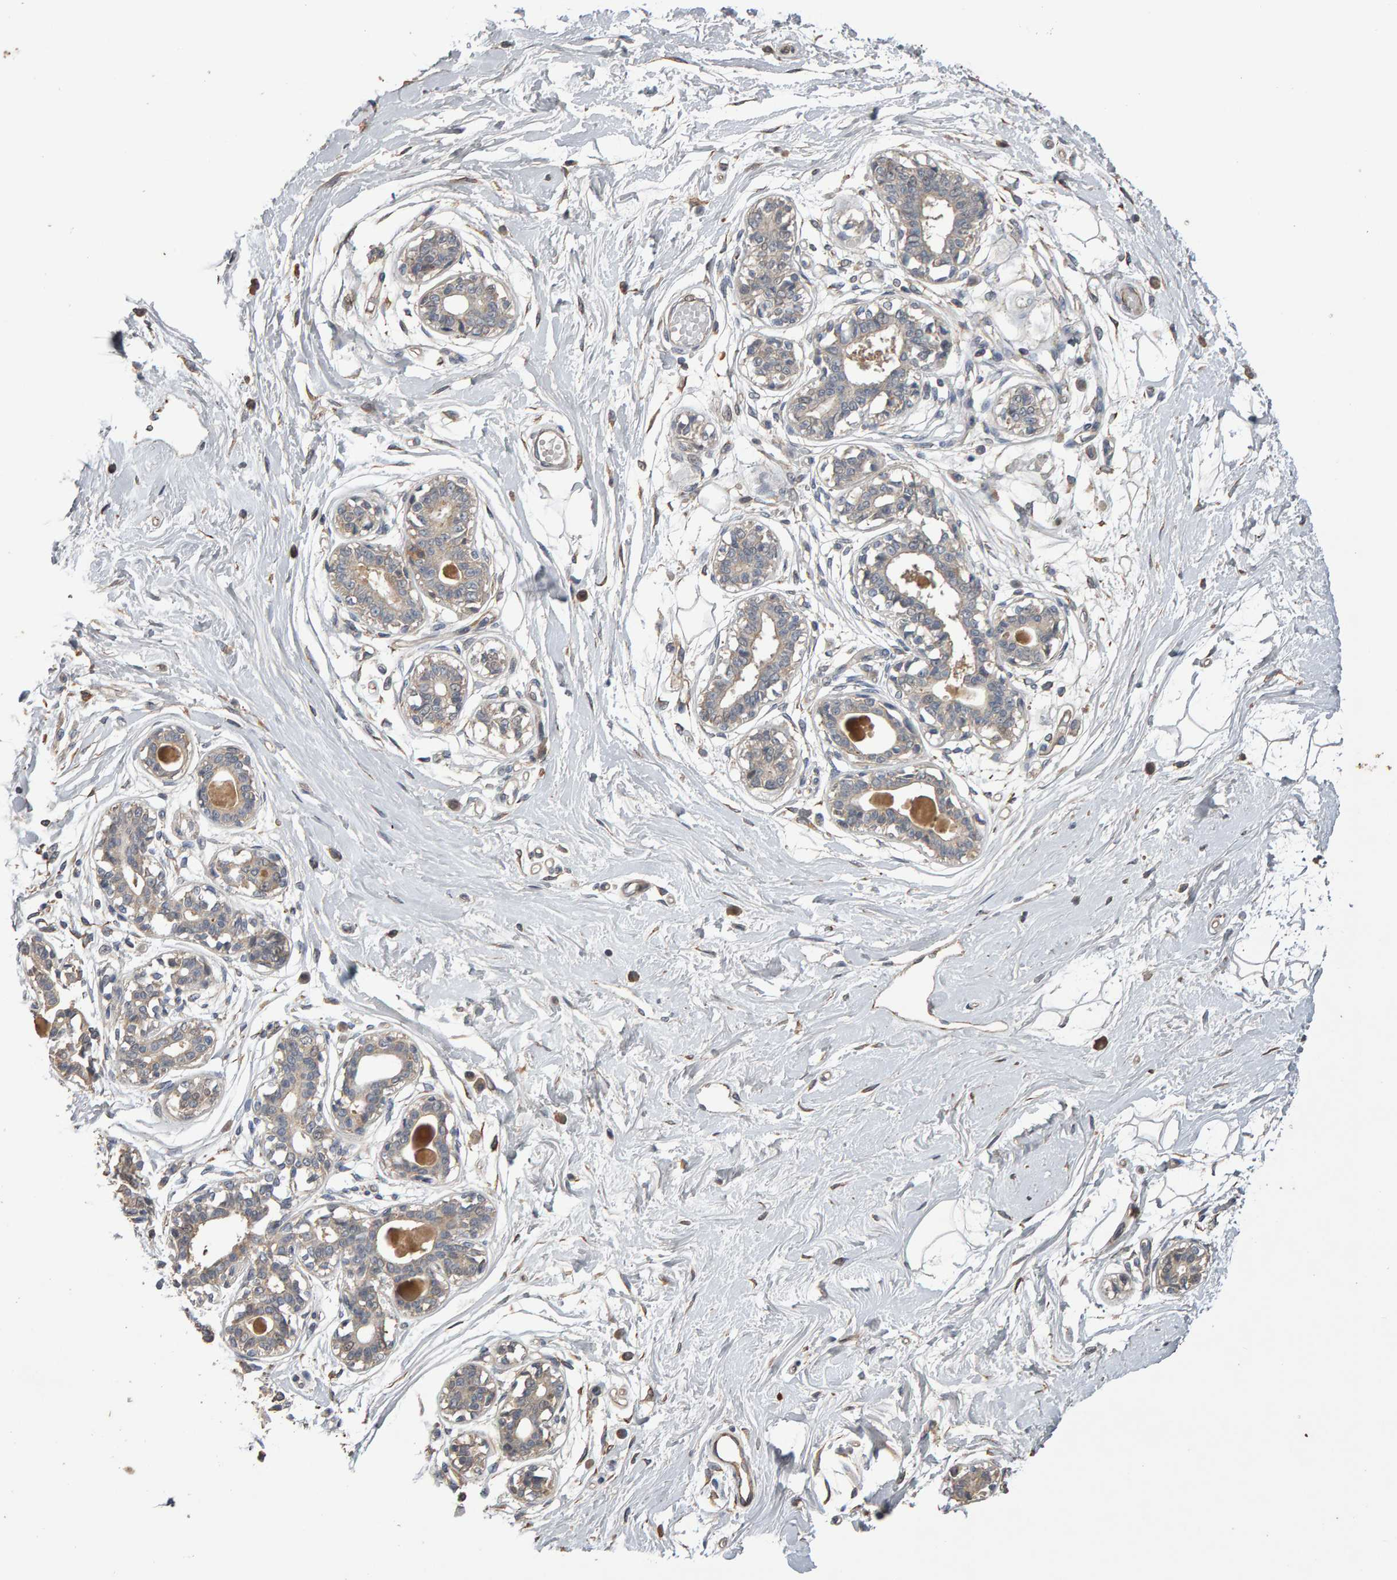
{"staining": {"intensity": "moderate", "quantity": "25%-75%", "location": "cytoplasmic/membranous"}, "tissue": "breast", "cell_type": "Adipocytes", "image_type": "normal", "snomed": [{"axis": "morphology", "description": "Normal tissue, NOS"}, {"axis": "topography", "description": "Breast"}], "caption": "Breast stained with IHC reveals moderate cytoplasmic/membranous positivity in approximately 25%-75% of adipocytes.", "gene": "COASY", "patient": {"sex": "female", "age": 45}}